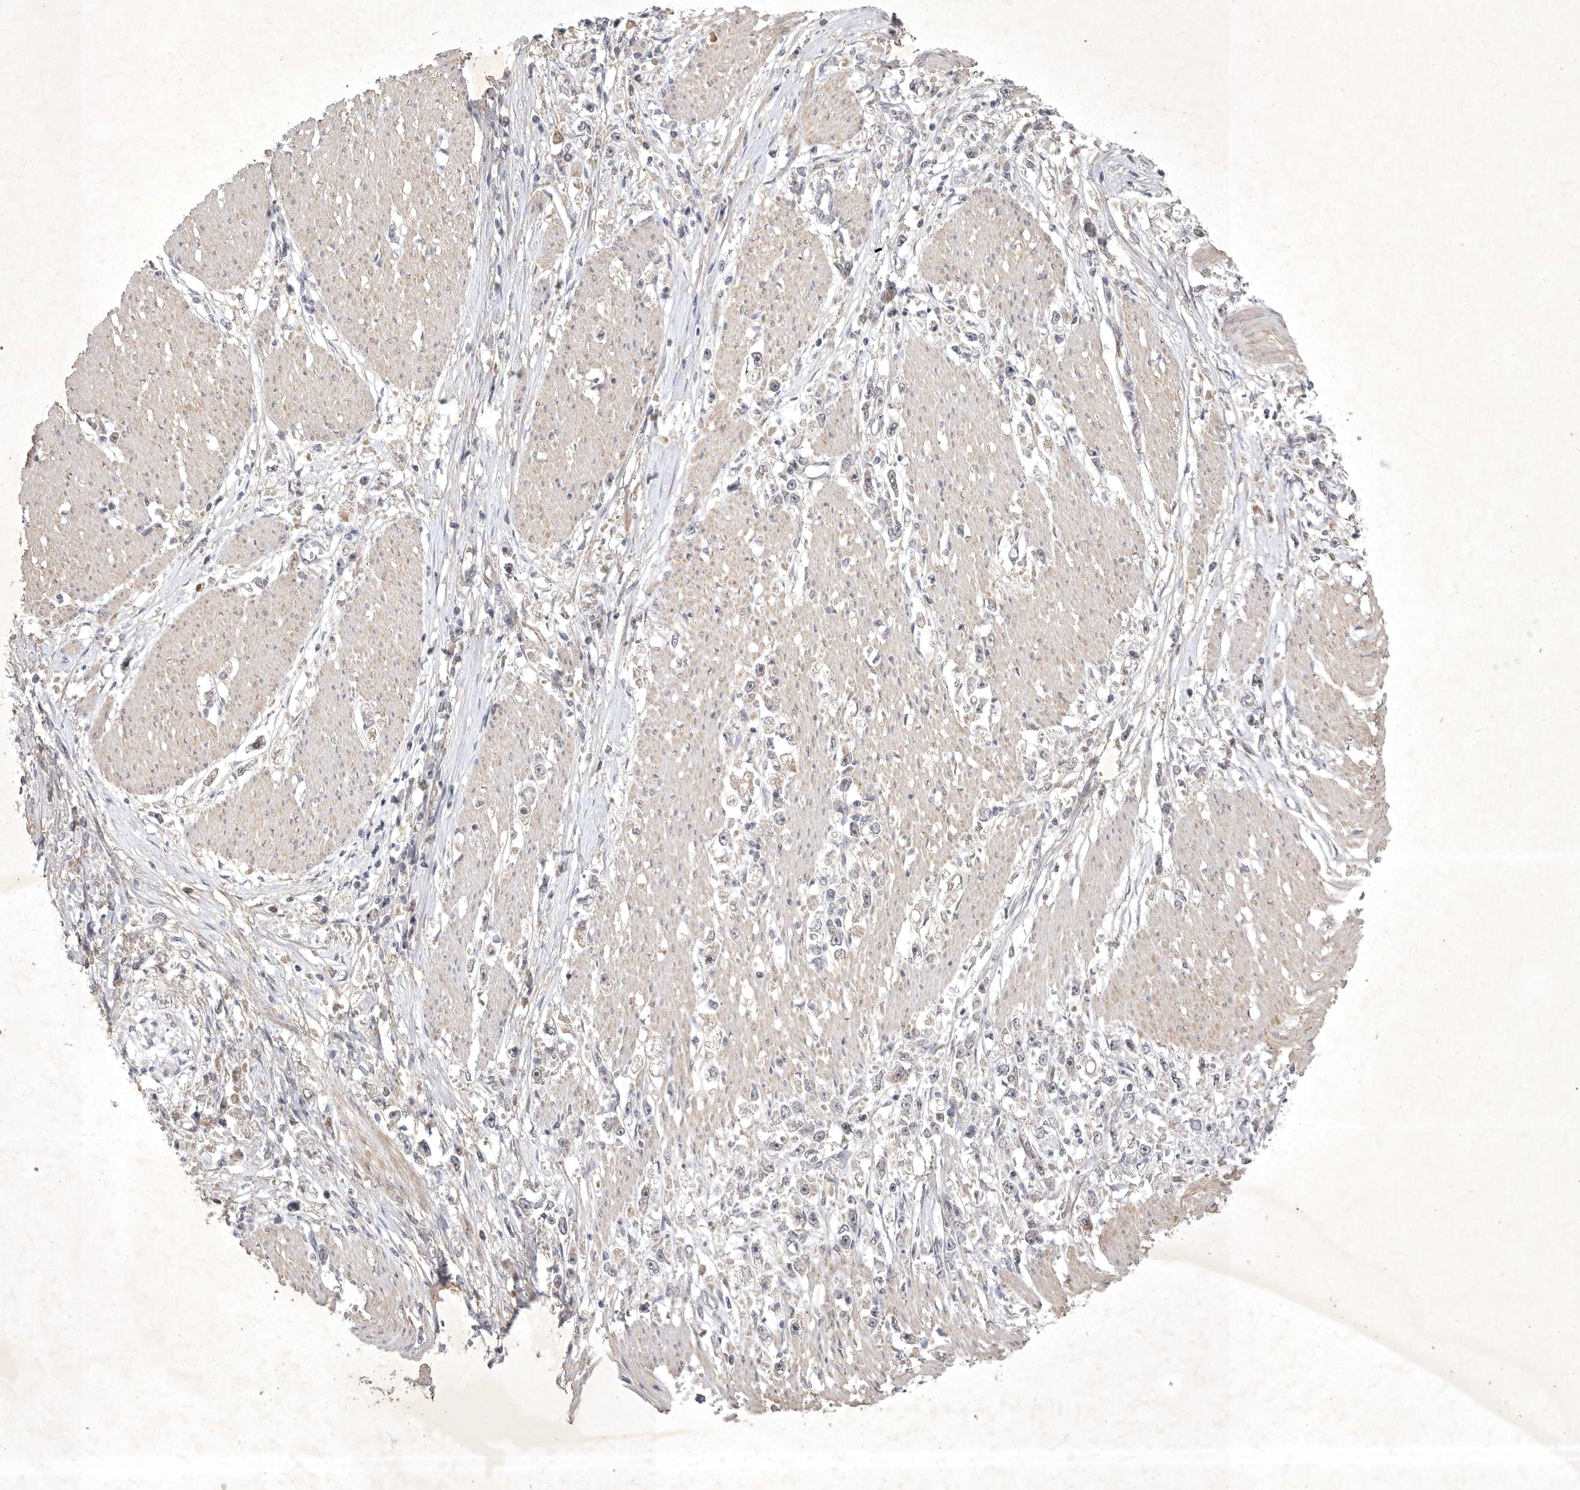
{"staining": {"intensity": "negative", "quantity": "none", "location": "none"}, "tissue": "stomach cancer", "cell_type": "Tumor cells", "image_type": "cancer", "snomed": [{"axis": "morphology", "description": "Adenocarcinoma, NOS"}, {"axis": "topography", "description": "Stomach"}], "caption": "This is an IHC micrograph of stomach cancer. There is no expression in tumor cells.", "gene": "PTPDC1", "patient": {"sex": "female", "age": 59}}